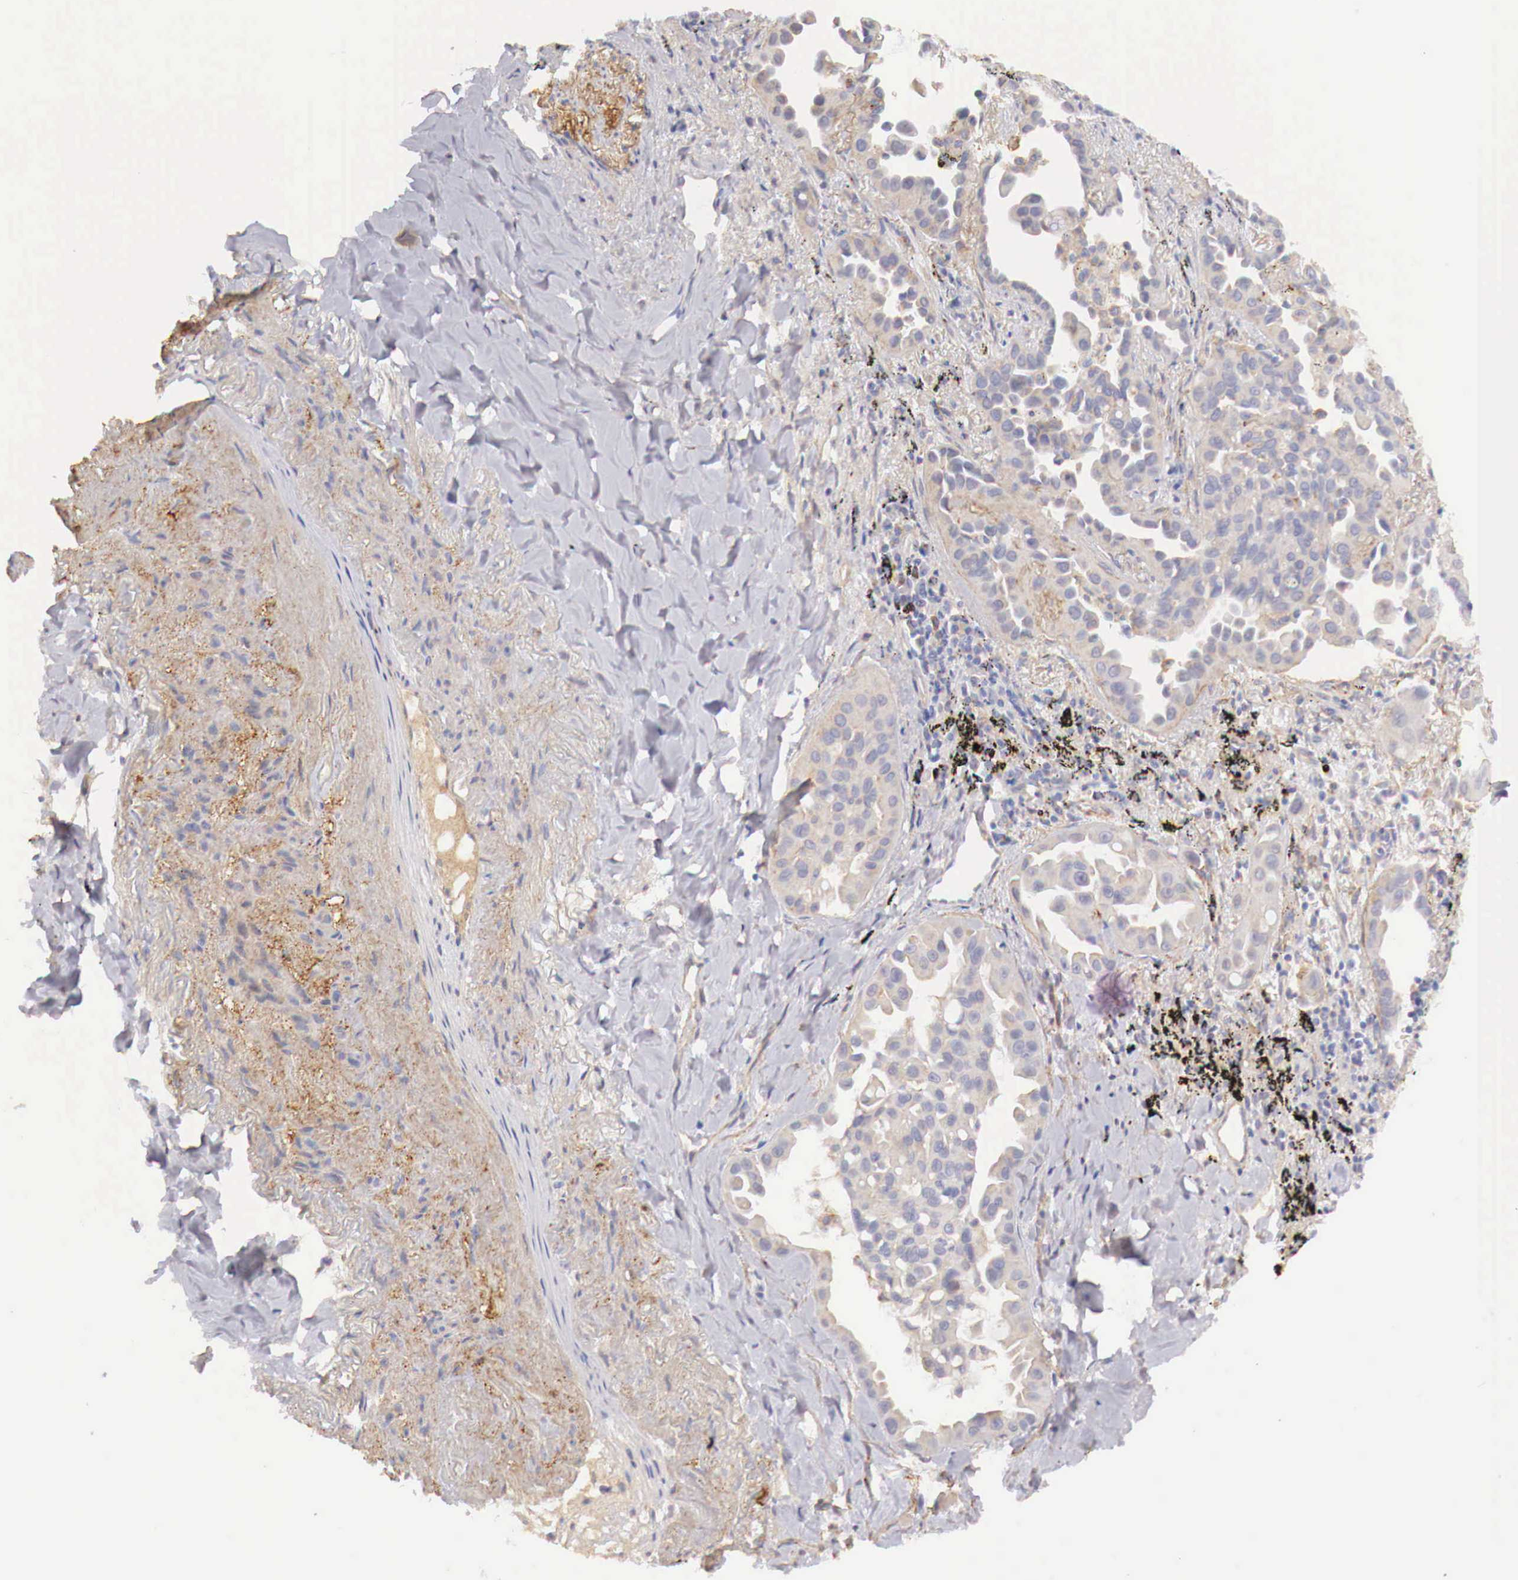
{"staining": {"intensity": "negative", "quantity": "none", "location": "none"}, "tissue": "lung cancer", "cell_type": "Tumor cells", "image_type": "cancer", "snomed": [{"axis": "morphology", "description": "Adenocarcinoma, NOS"}, {"axis": "topography", "description": "Lung"}], "caption": "There is no significant expression in tumor cells of lung cancer (adenocarcinoma). The staining is performed using DAB brown chromogen with nuclei counter-stained in using hematoxylin.", "gene": "KLHDC7B", "patient": {"sex": "male", "age": 68}}